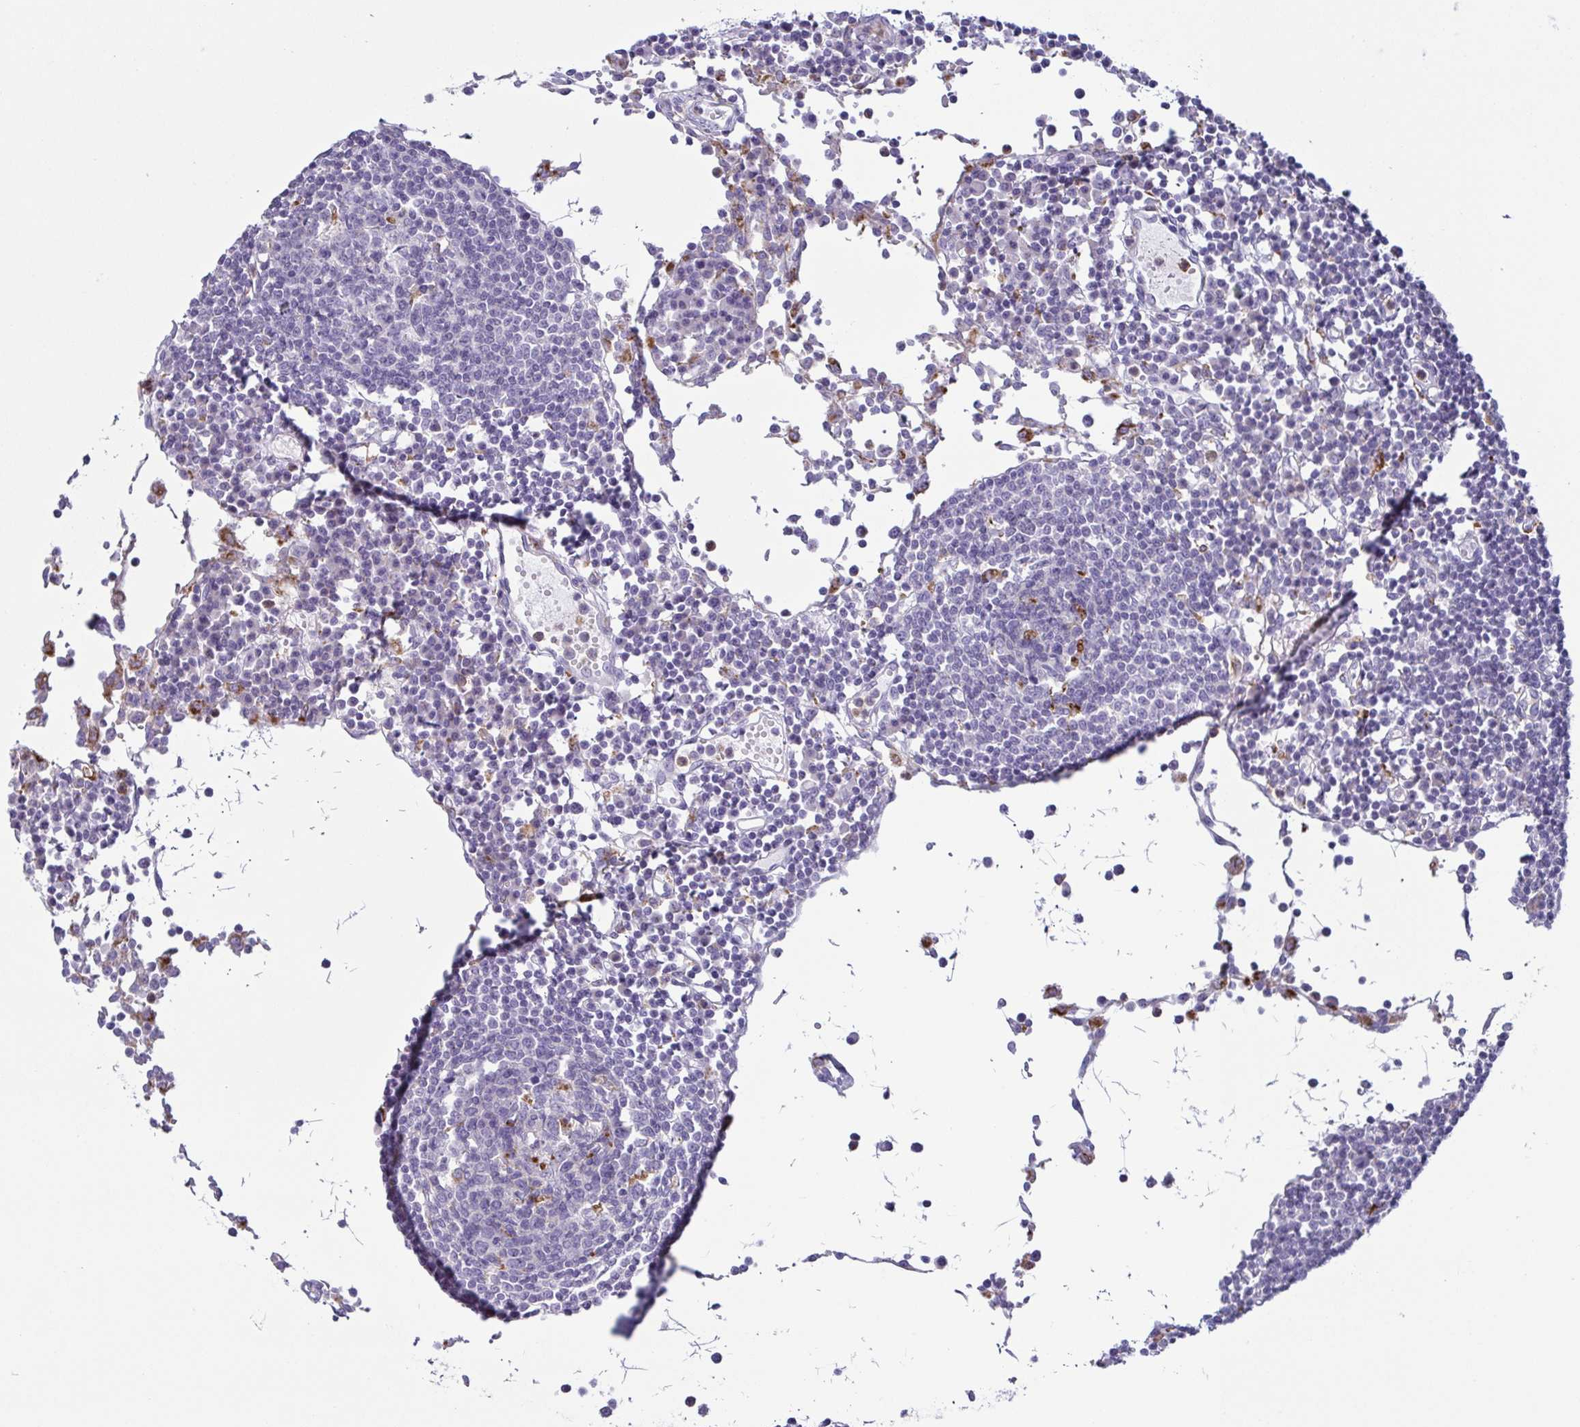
{"staining": {"intensity": "negative", "quantity": "none", "location": "none"}, "tissue": "lymph node", "cell_type": "Germinal center cells", "image_type": "normal", "snomed": [{"axis": "morphology", "description": "Normal tissue, NOS"}, {"axis": "topography", "description": "Lymph node"}], "caption": "A high-resolution image shows immunohistochemistry staining of benign lymph node, which demonstrates no significant staining in germinal center cells. Brightfield microscopy of immunohistochemistry (IHC) stained with DAB (brown) and hematoxylin (blue), captured at high magnification.", "gene": "ATP6V1G2", "patient": {"sex": "female", "age": 78}}